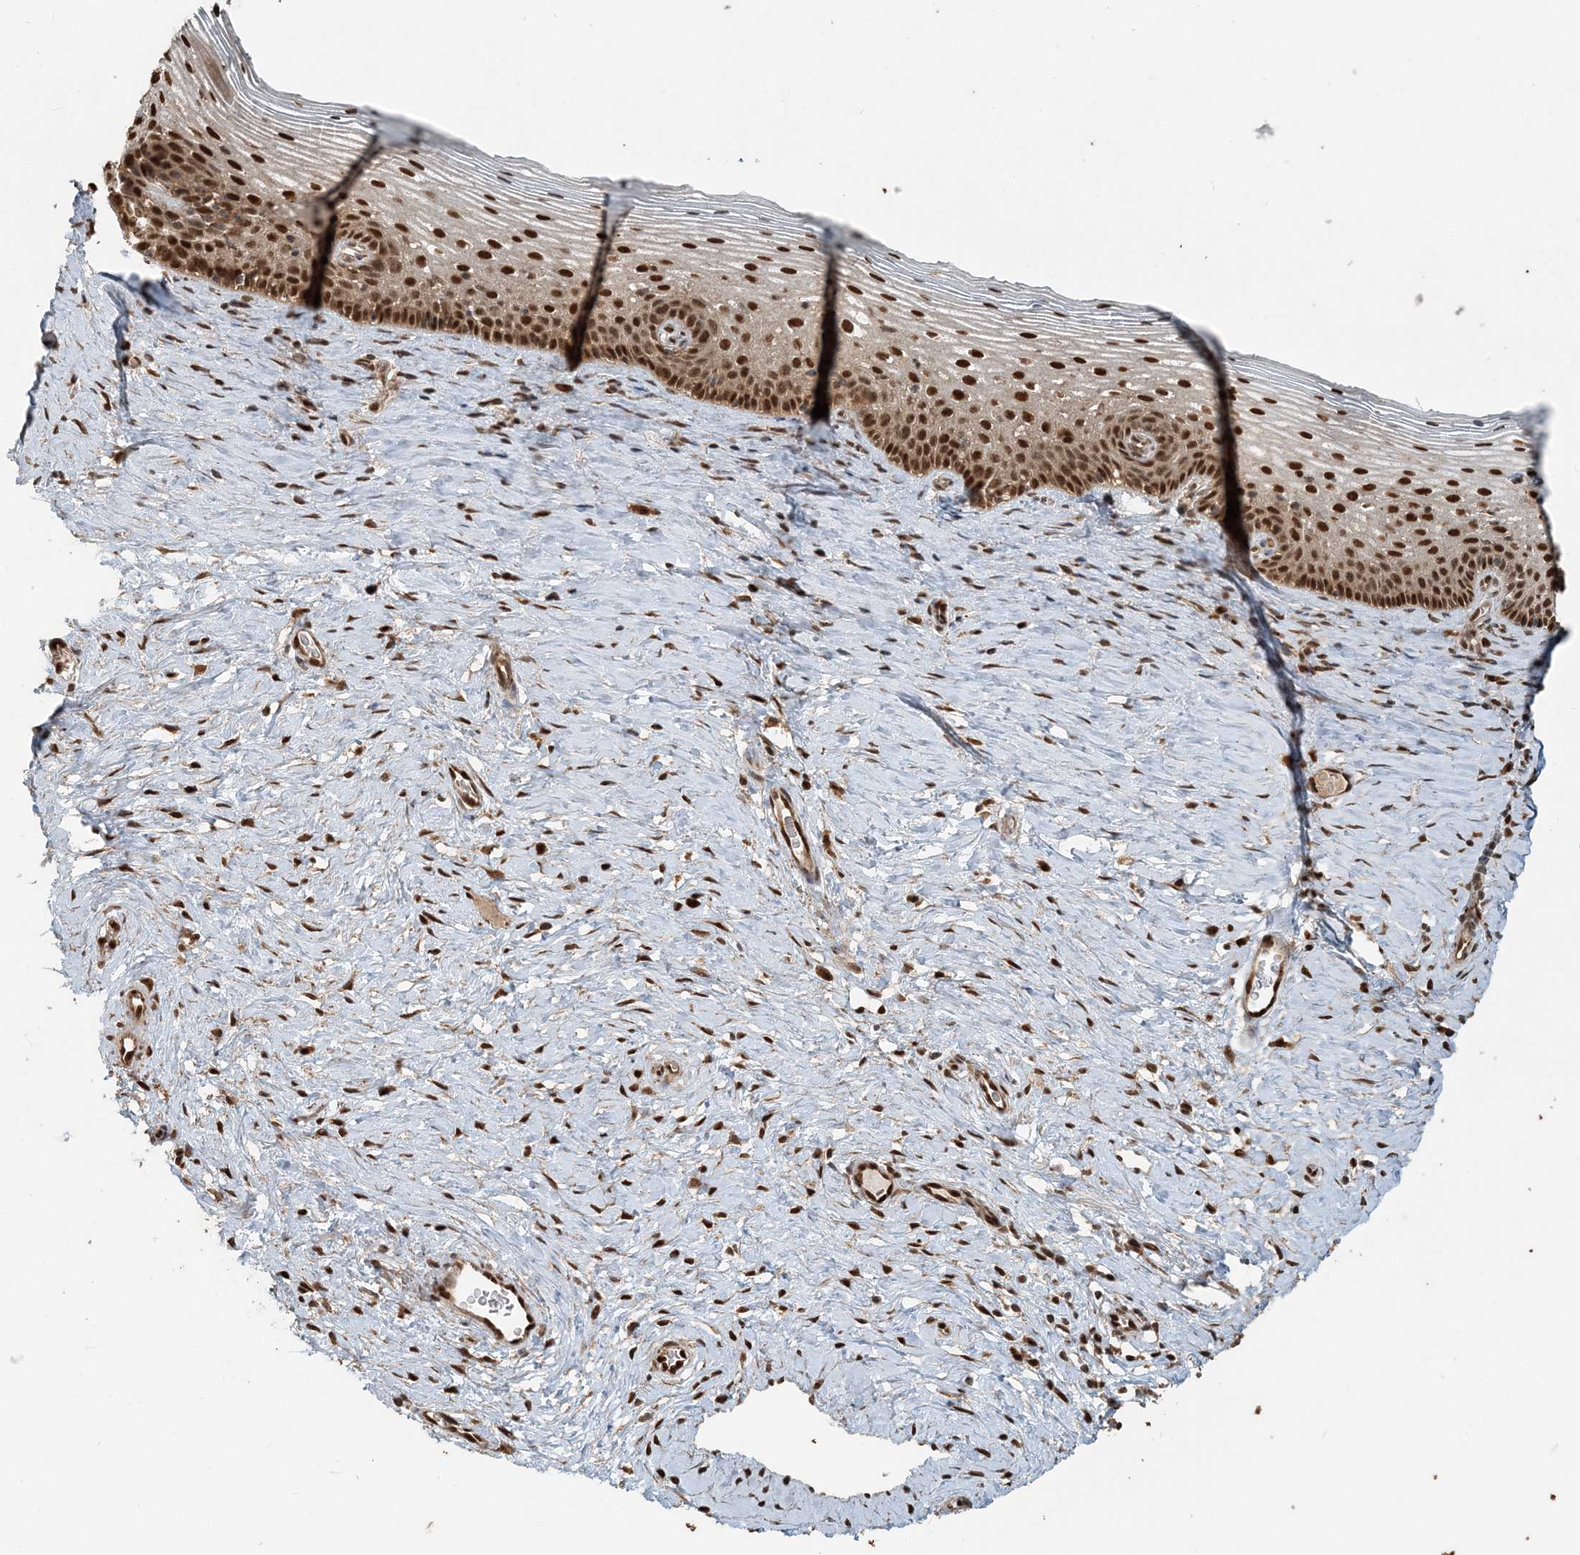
{"staining": {"intensity": "strong", "quantity": ">75%", "location": "nuclear"}, "tissue": "cervix", "cell_type": "Glandular cells", "image_type": "normal", "snomed": [{"axis": "morphology", "description": "Normal tissue, NOS"}, {"axis": "topography", "description": "Cervix"}], "caption": "Immunohistochemical staining of benign cervix shows high levels of strong nuclear staining in approximately >75% of glandular cells.", "gene": "ARHGAP35", "patient": {"sex": "female", "age": 33}}